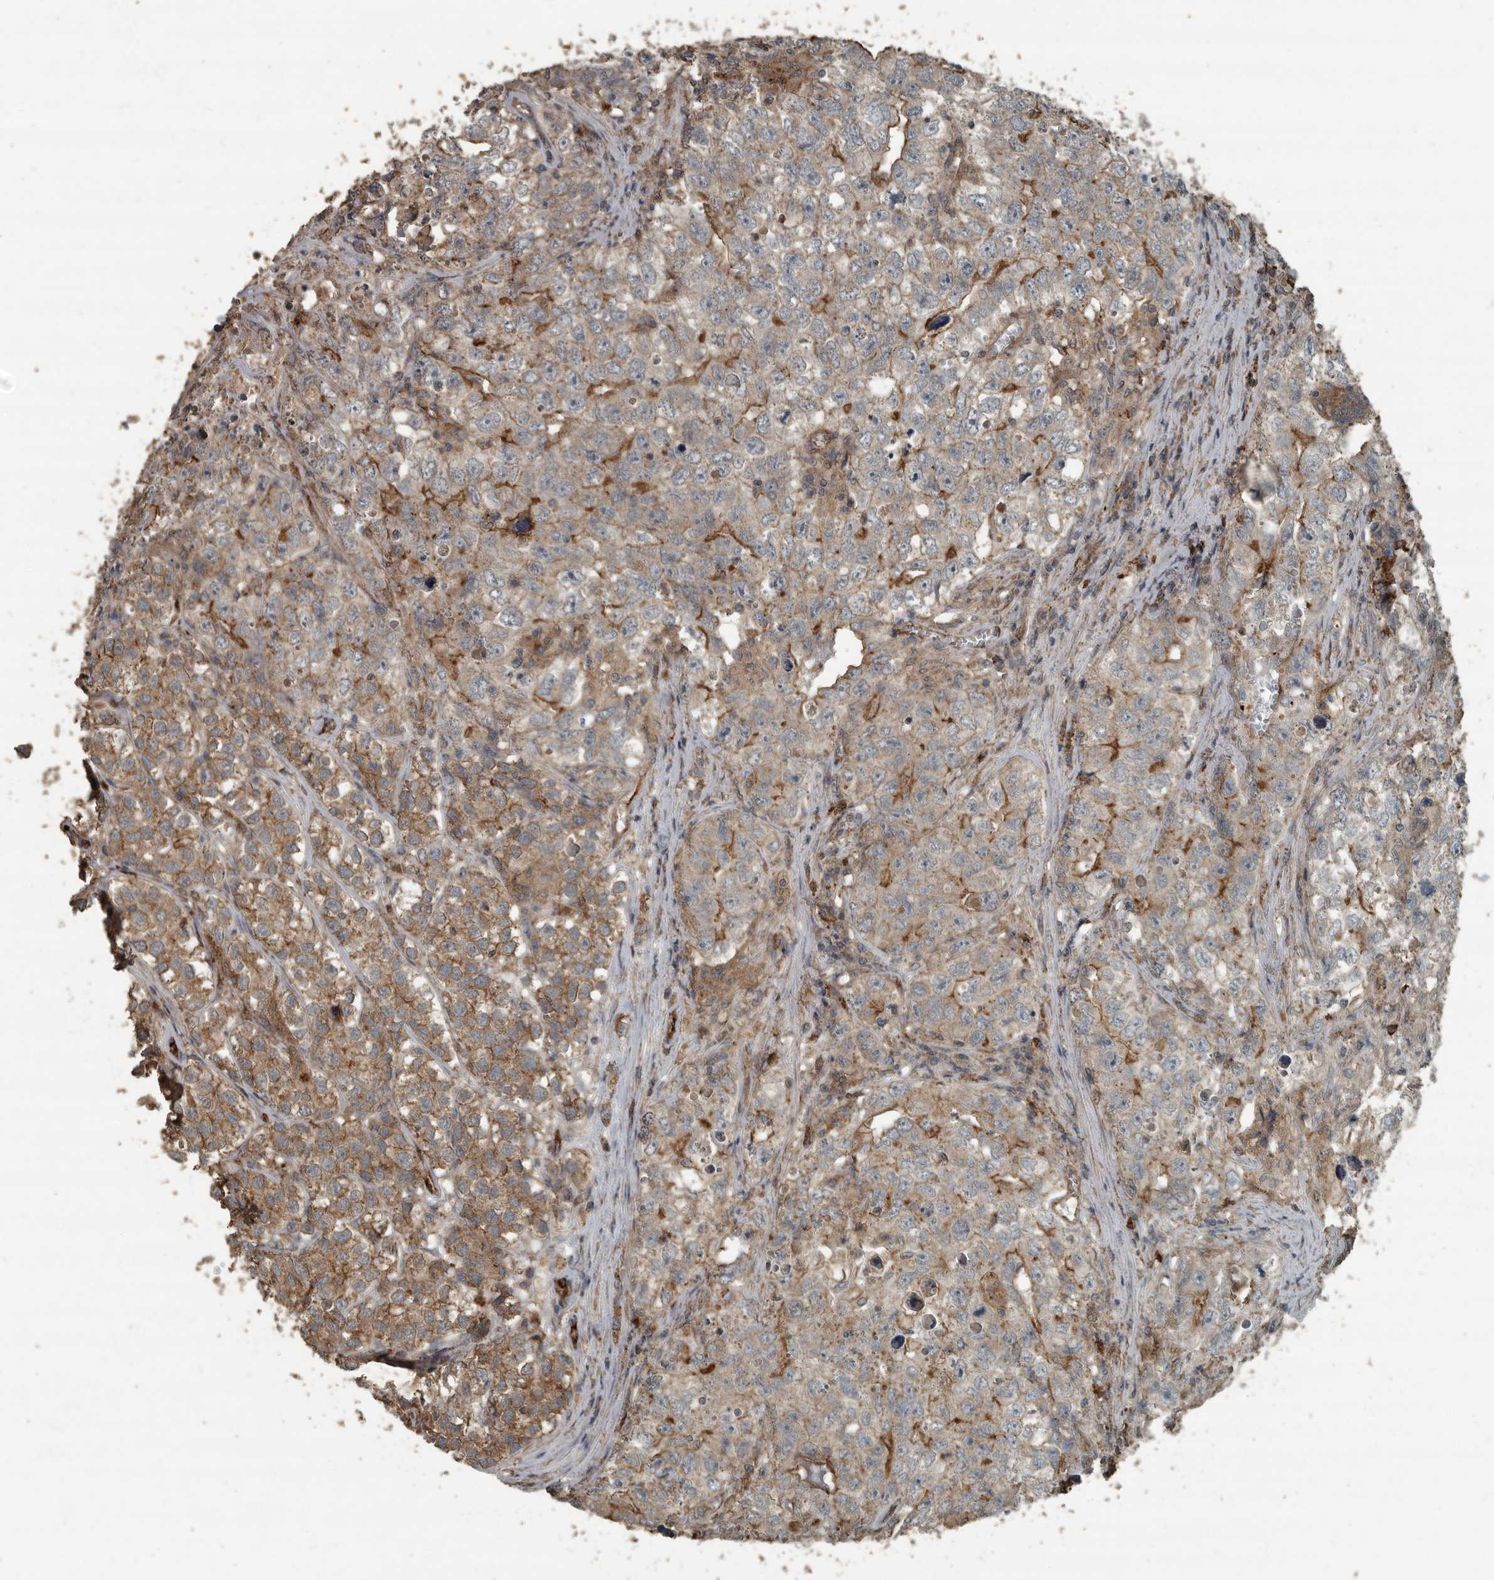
{"staining": {"intensity": "moderate", "quantity": ">75%", "location": "cytoplasmic/membranous"}, "tissue": "testis cancer", "cell_type": "Tumor cells", "image_type": "cancer", "snomed": [{"axis": "morphology", "description": "Seminoma, NOS"}, {"axis": "morphology", "description": "Carcinoma, Embryonal, NOS"}, {"axis": "topography", "description": "Testis"}], "caption": "Embryonal carcinoma (testis) stained with DAB (3,3'-diaminobenzidine) immunohistochemistry shows medium levels of moderate cytoplasmic/membranous positivity in about >75% of tumor cells.", "gene": "IL15RA", "patient": {"sex": "male", "age": 43}}